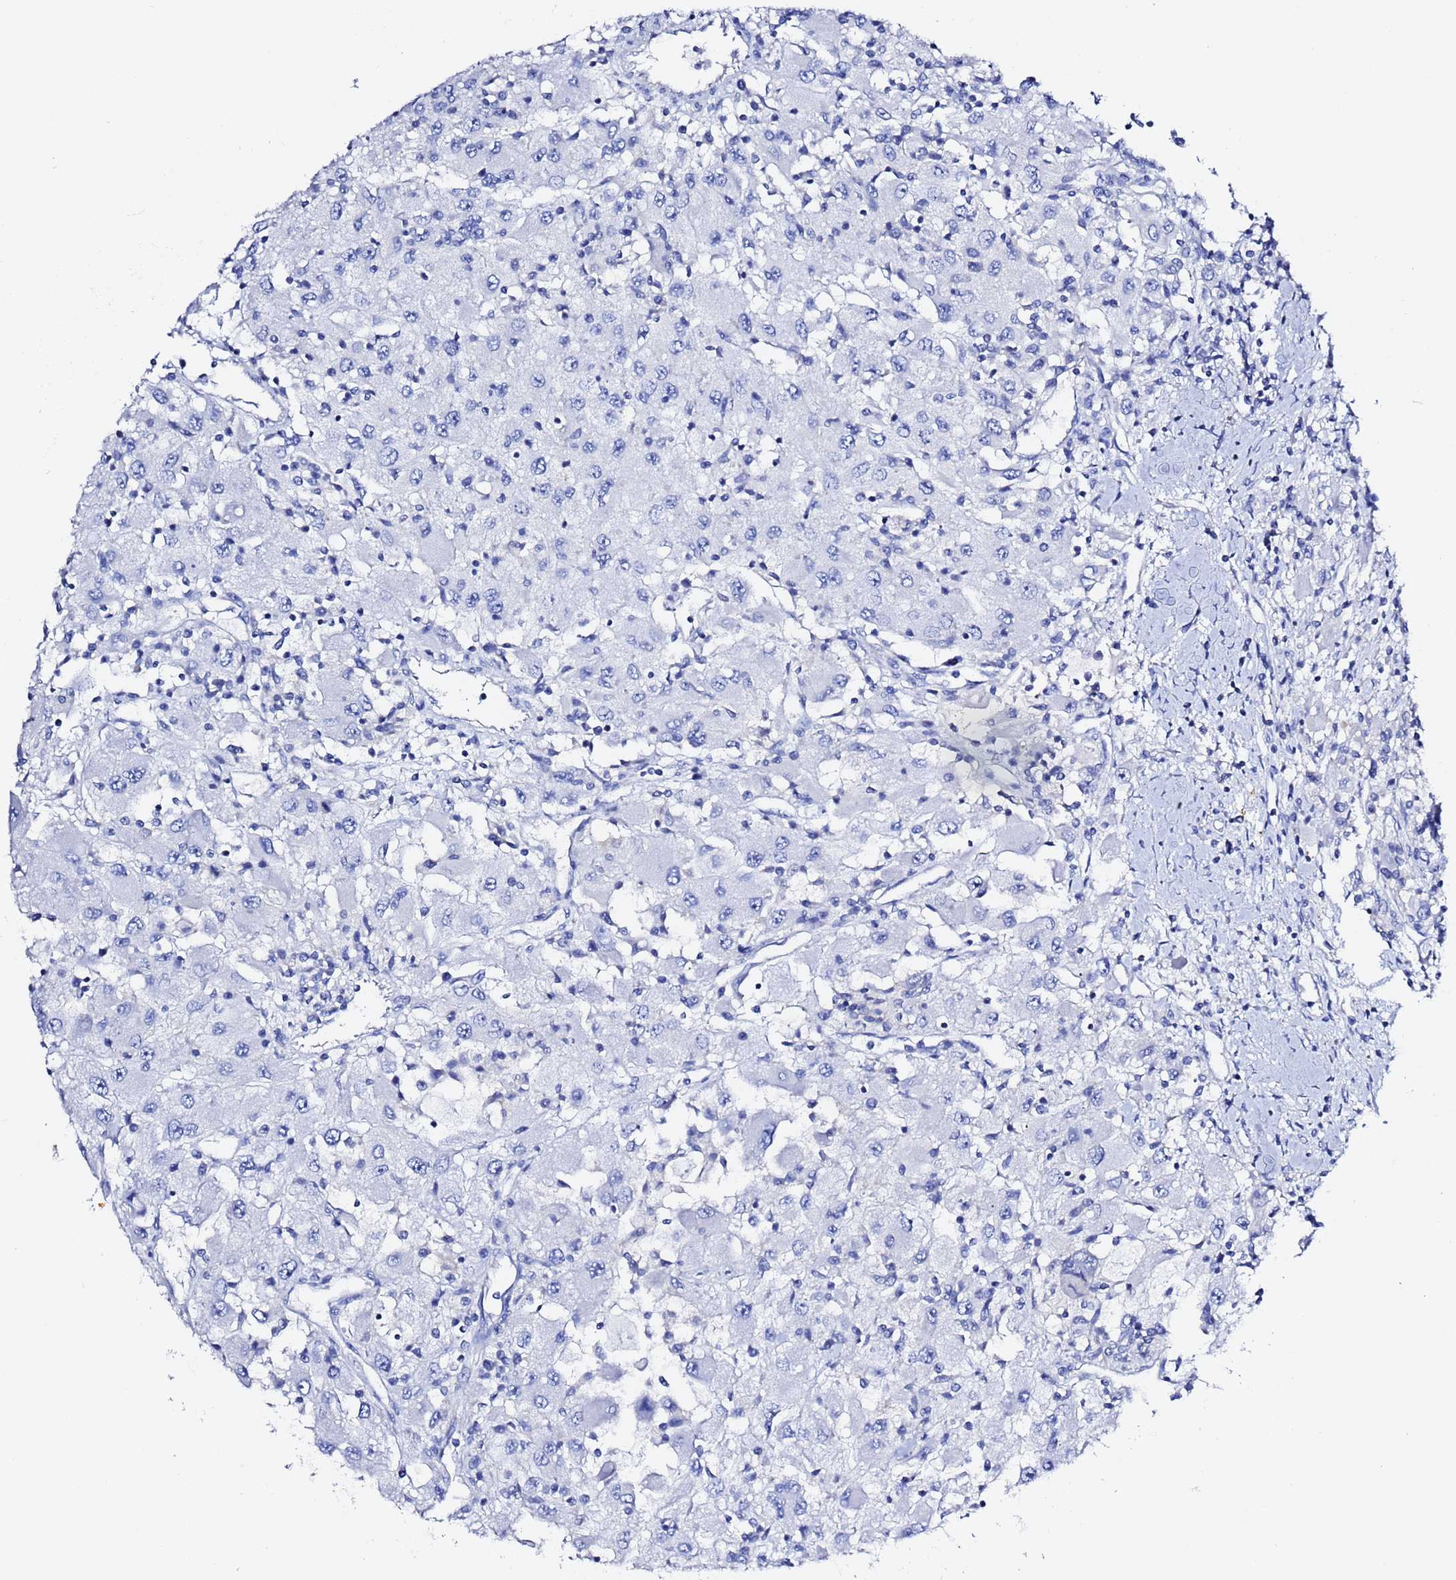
{"staining": {"intensity": "negative", "quantity": "none", "location": "none"}, "tissue": "renal cancer", "cell_type": "Tumor cells", "image_type": "cancer", "snomed": [{"axis": "morphology", "description": "Adenocarcinoma, NOS"}, {"axis": "topography", "description": "Kidney"}], "caption": "This is an IHC photomicrograph of renal cancer. There is no positivity in tumor cells.", "gene": "LENG1", "patient": {"sex": "female", "age": 67}}